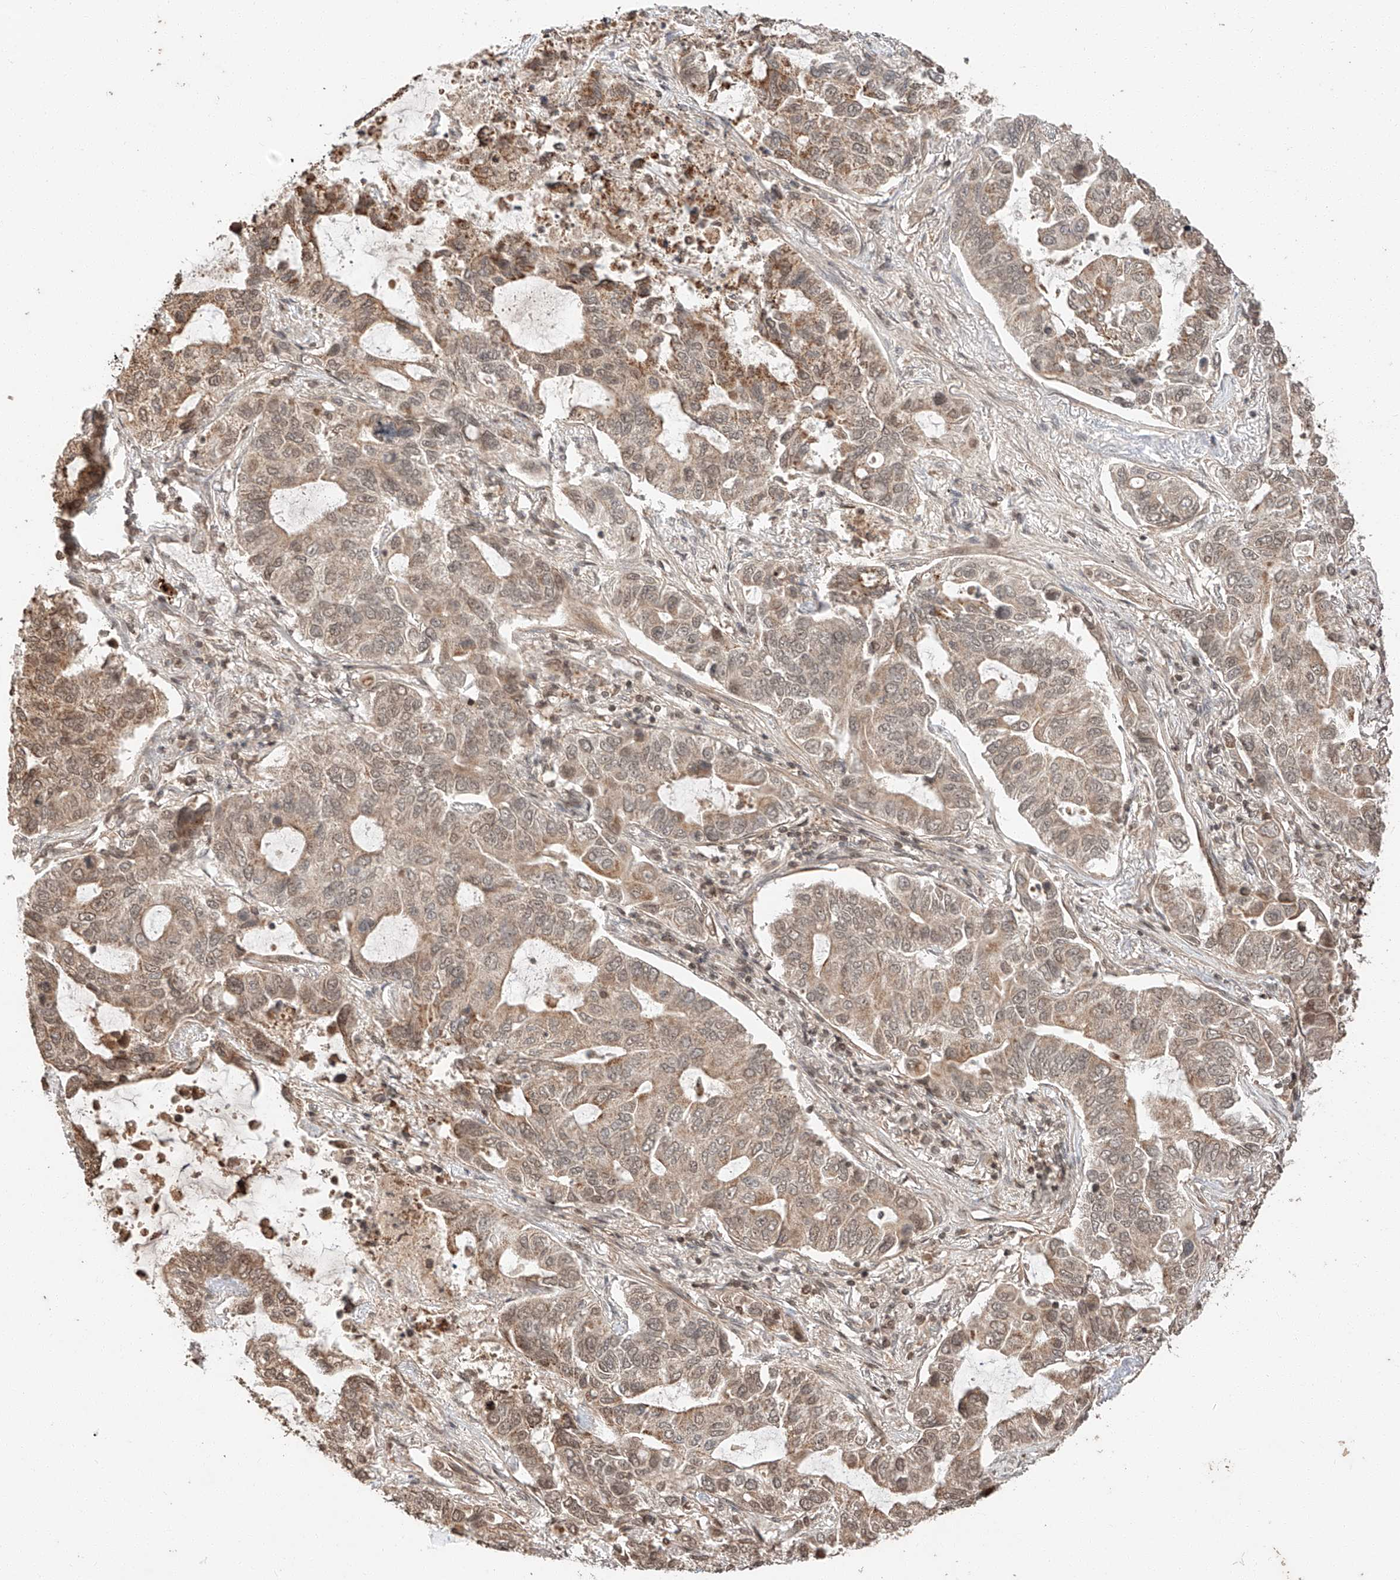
{"staining": {"intensity": "moderate", "quantity": "25%-75%", "location": "cytoplasmic/membranous,nuclear"}, "tissue": "lung cancer", "cell_type": "Tumor cells", "image_type": "cancer", "snomed": [{"axis": "morphology", "description": "Adenocarcinoma, NOS"}, {"axis": "topography", "description": "Lung"}], "caption": "Protein staining displays moderate cytoplasmic/membranous and nuclear staining in approximately 25%-75% of tumor cells in lung cancer.", "gene": "ARHGAP33", "patient": {"sex": "male", "age": 64}}